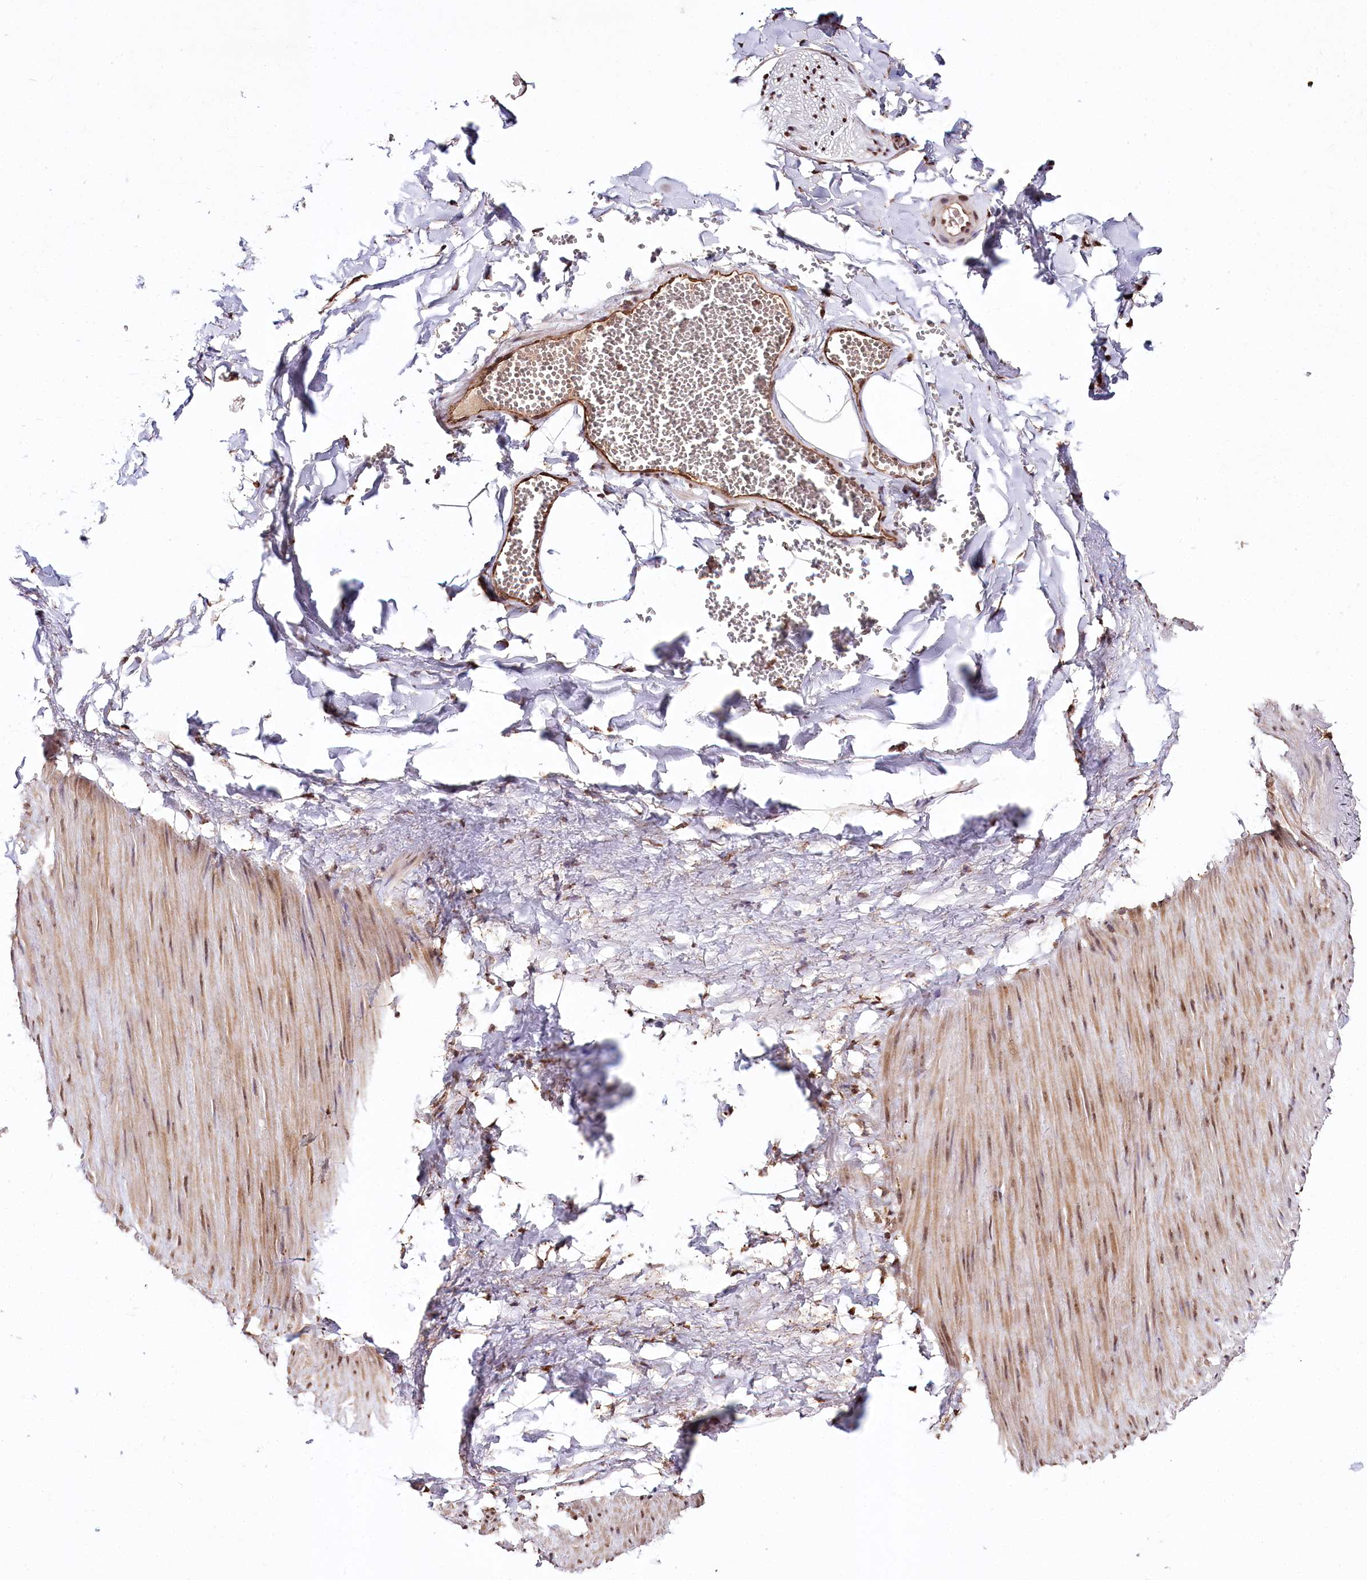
{"staining": {"intensity": "strong", "quantity": "<25%", "location": "nuclear"}, "tissue": "adipose tissue", "cell_type": "Adipocytes", "image_type": "normal", "snomed": [{"axis": "morphology", "description": "Normal tissue, NOS"}, {"axis": "topography", "description": "Gallbladder"}, {"axis": "topography", "description": "Peripheral nerve tissue"}], "caption": "A brown stain labels strong nuclear staining of a protein in adipocytes of benign adipose tissue. The staining was performed using DAB (3,3'-diaminobenzidine) to visualize the protein expression in brown, while the nuclei were stained in blue with hematoxylin (Magnification: 20x).", "gene": "HOXC8", "patient": {"sex": "male", "age": 38}}